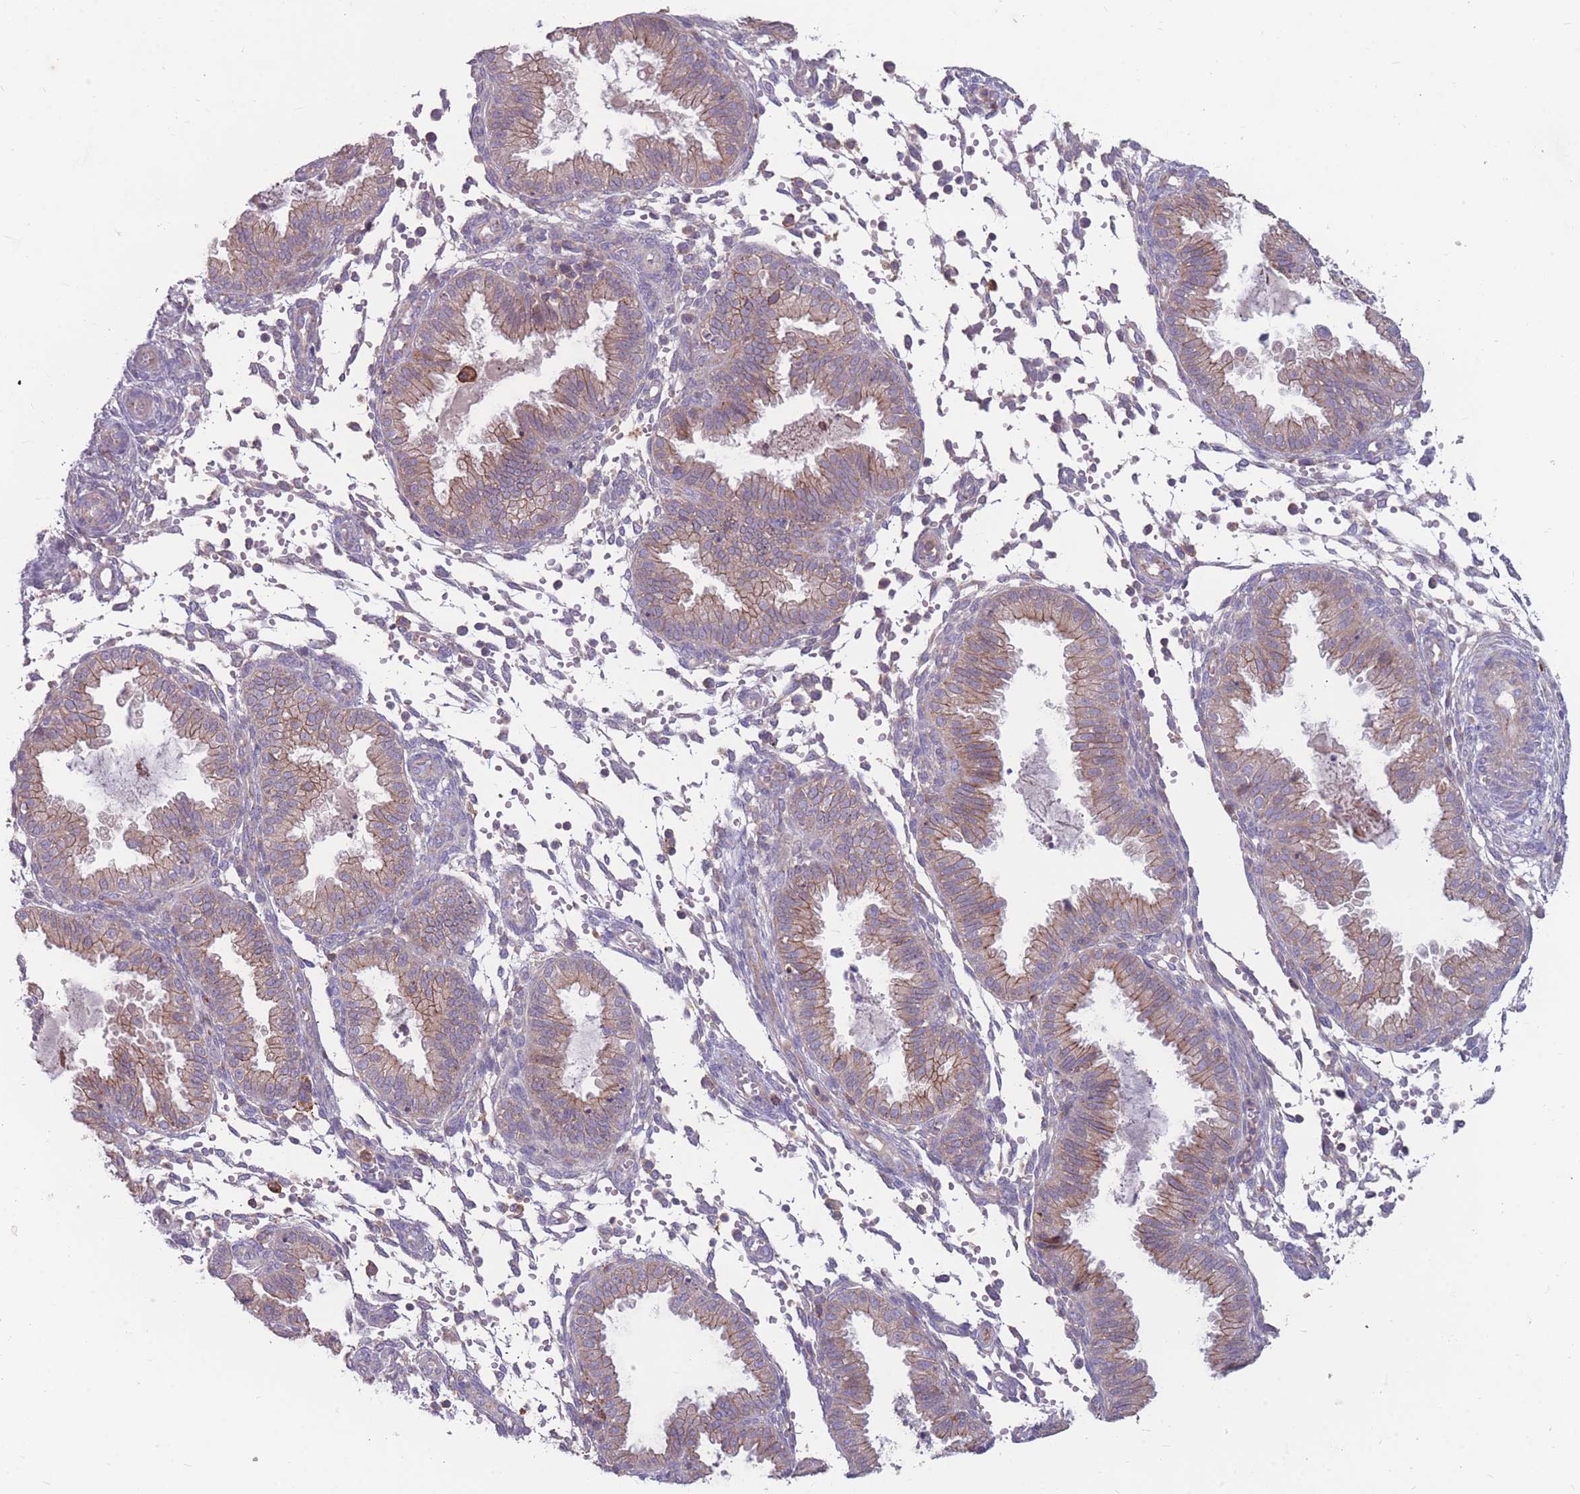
{"staining": {"intensity": "negative", "quantity": "none", "location": "none"}, "tissue": "endometrium", "cell_type": "Cells in endometrial stroma", "image_type": "normal", "snomed": [{"axis": "morphology", "description": "Normal tissue, NOS"}, {"axis": "topography", "description": "Endometrium"}], "caption": "Immunohistochemical staining of normal human endometrium displays no significant positivity in cells in endometrial stroma. (DAB (3,3'-diaminobenzidine) immunohistochemistry, high magnification).", "gene": "CD33", "patient": {"sex": "female", "age": 33}}